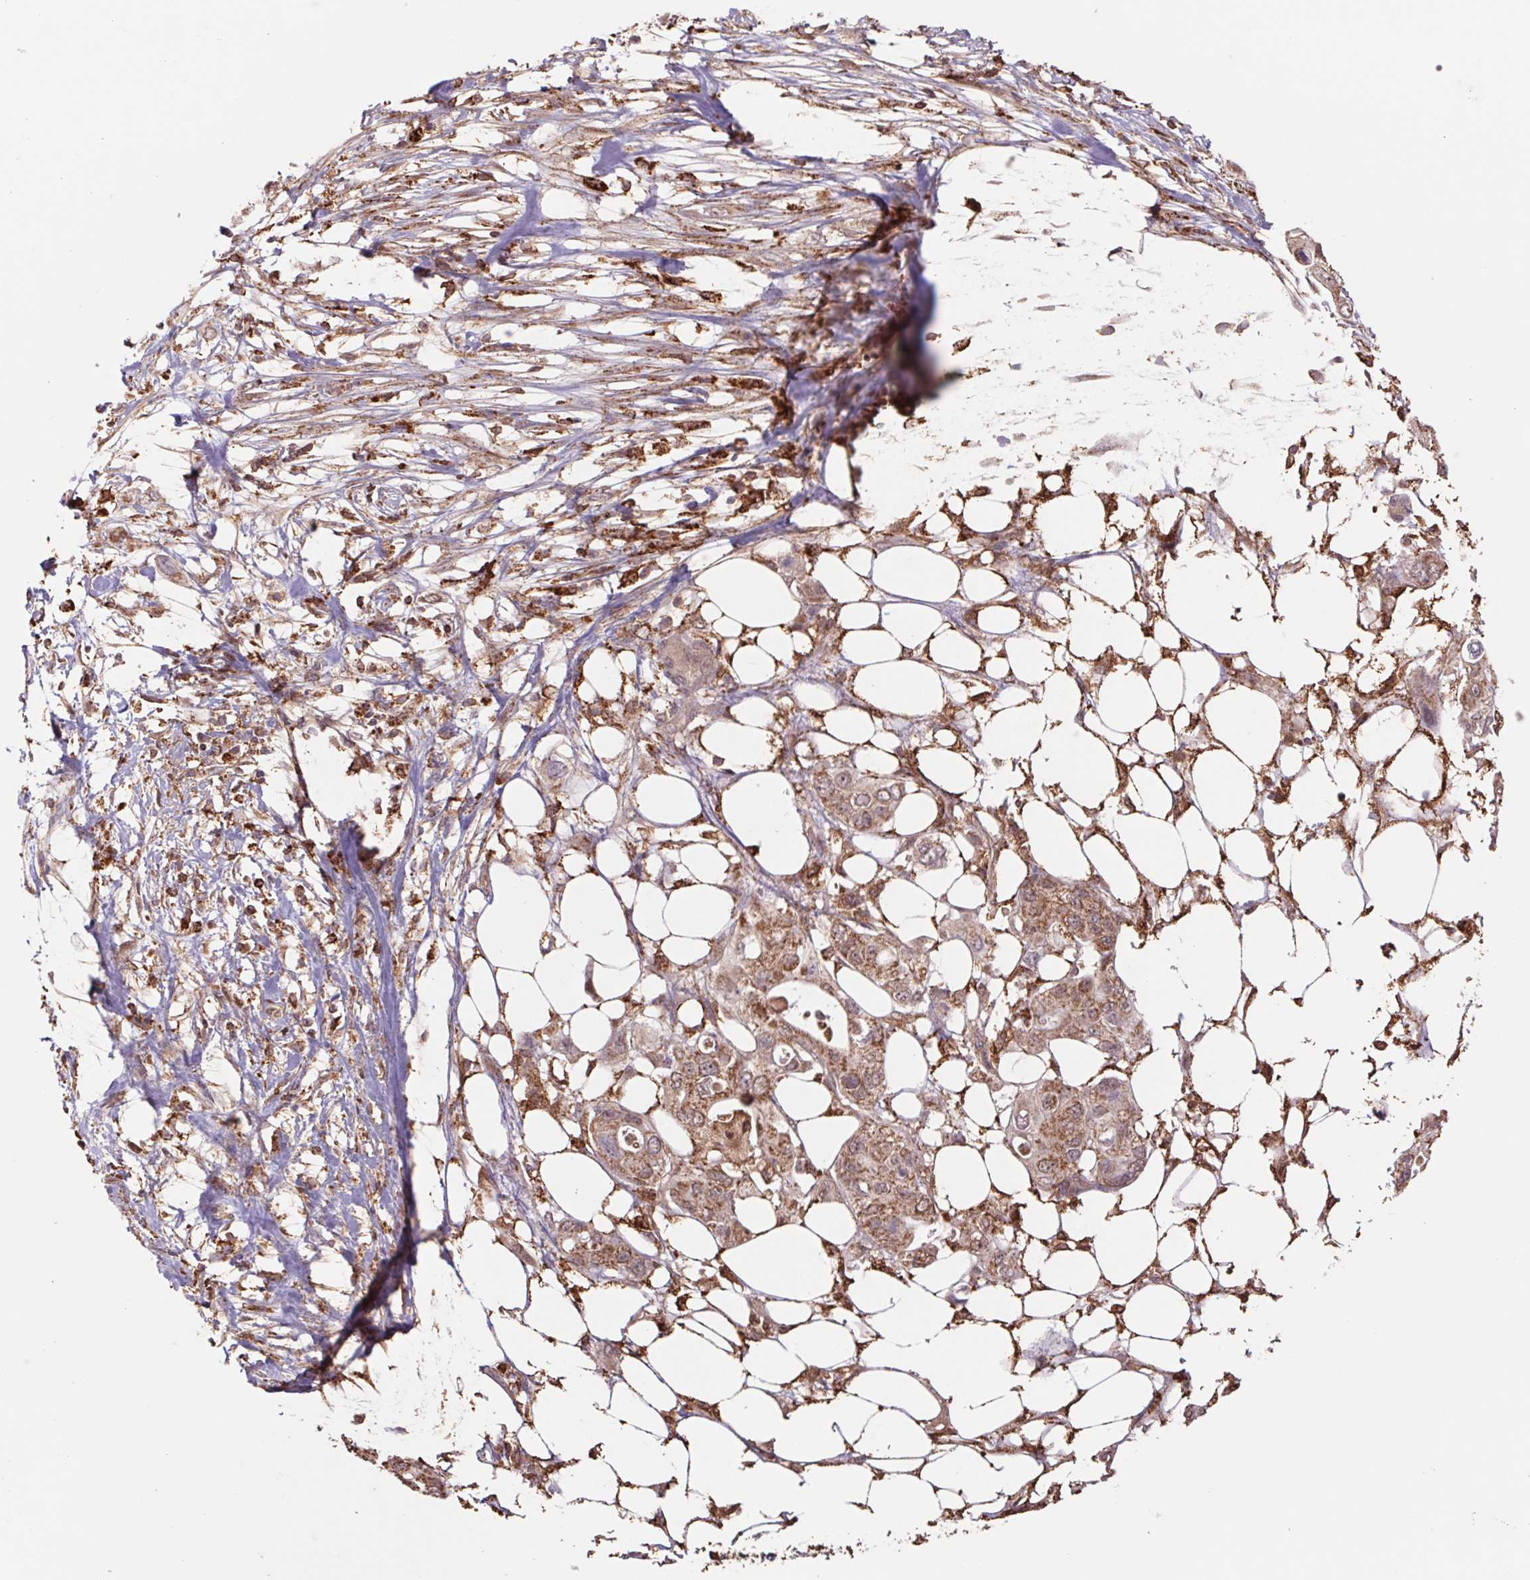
{"staining": {"intensity": "moderate", "quantity": ">75%", "location": "cytoplasmic/membranous"}, "tissue": "pancreatic cancer", "cell_type": "Tumor cells", "image_type": "cancer", "snomed": [{"axis": "morphology", "description": "Adenocarcinoma, NOS"}, {"axis": "topography", "description": "Pancreas"}], "caption": "IHC image of pancreatic cancer stained for a protein (brown), which shows medium levels of moderate cytoplasmic/membranous expression in approximately >75% of tumor cells.", "gene": "URM1", "patient": {"sex": "female", "age": 63}}